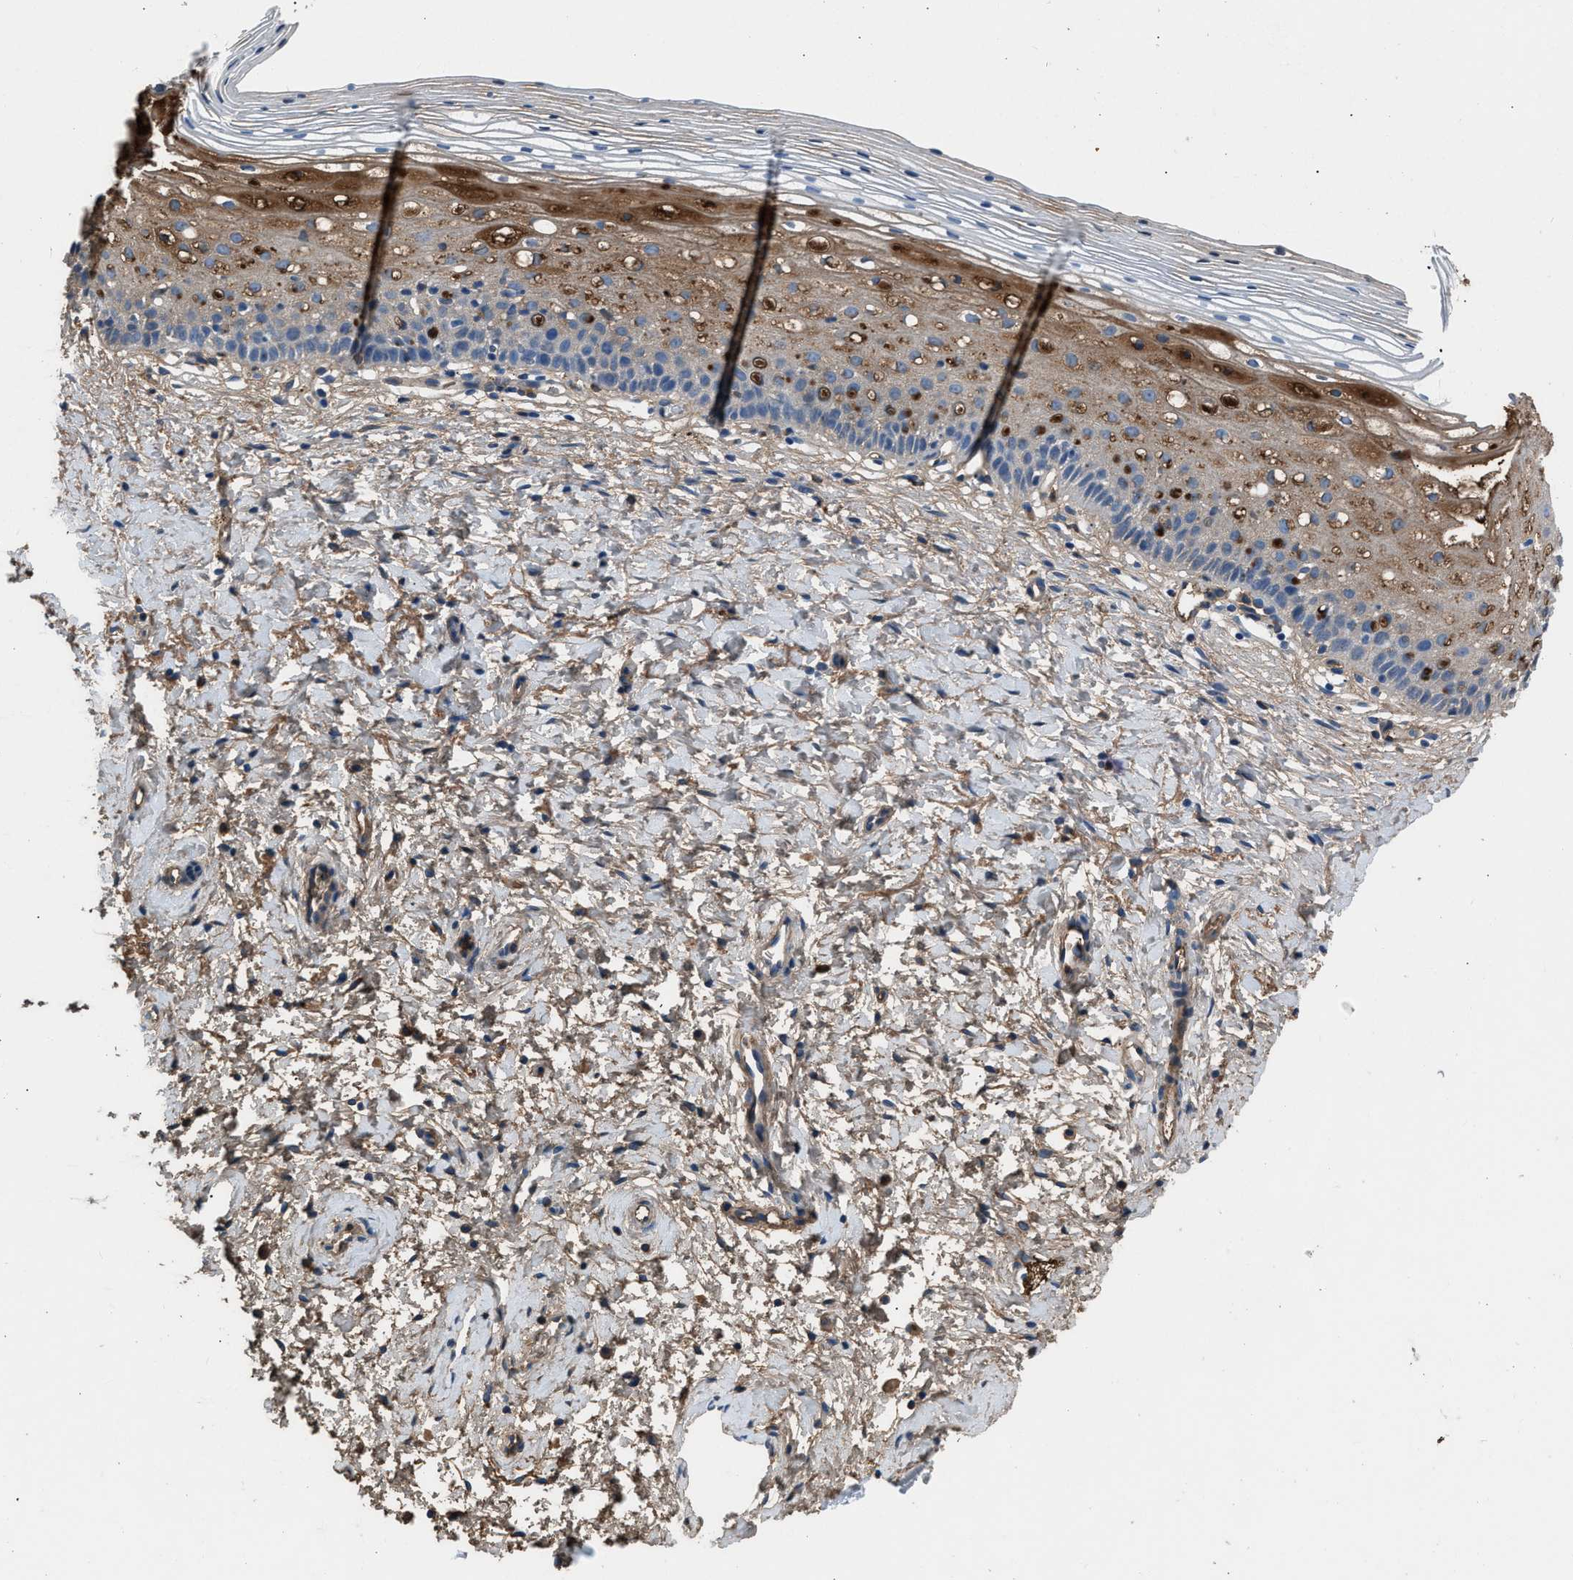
{"staining": {"intensity": "negative", "quantity": "none", "location": "none"}, "tissue": "cervix", "cell_type": "Glandular cells", "image_type": "normal", "snomed": [{"axis": "morphology", "description": "Normal tissue, NOS"}, {"axis": "topography", "description": "Cervix"}], "caption": "This image is of unremarkable cervix stained with immunohistochemistry (IHC) to label a protein in brown with the nuclei are counter-stained blue. There is no staining in glandular cells.", "gene": "STC1", "patient": {"sex": "female", "age": 72}}